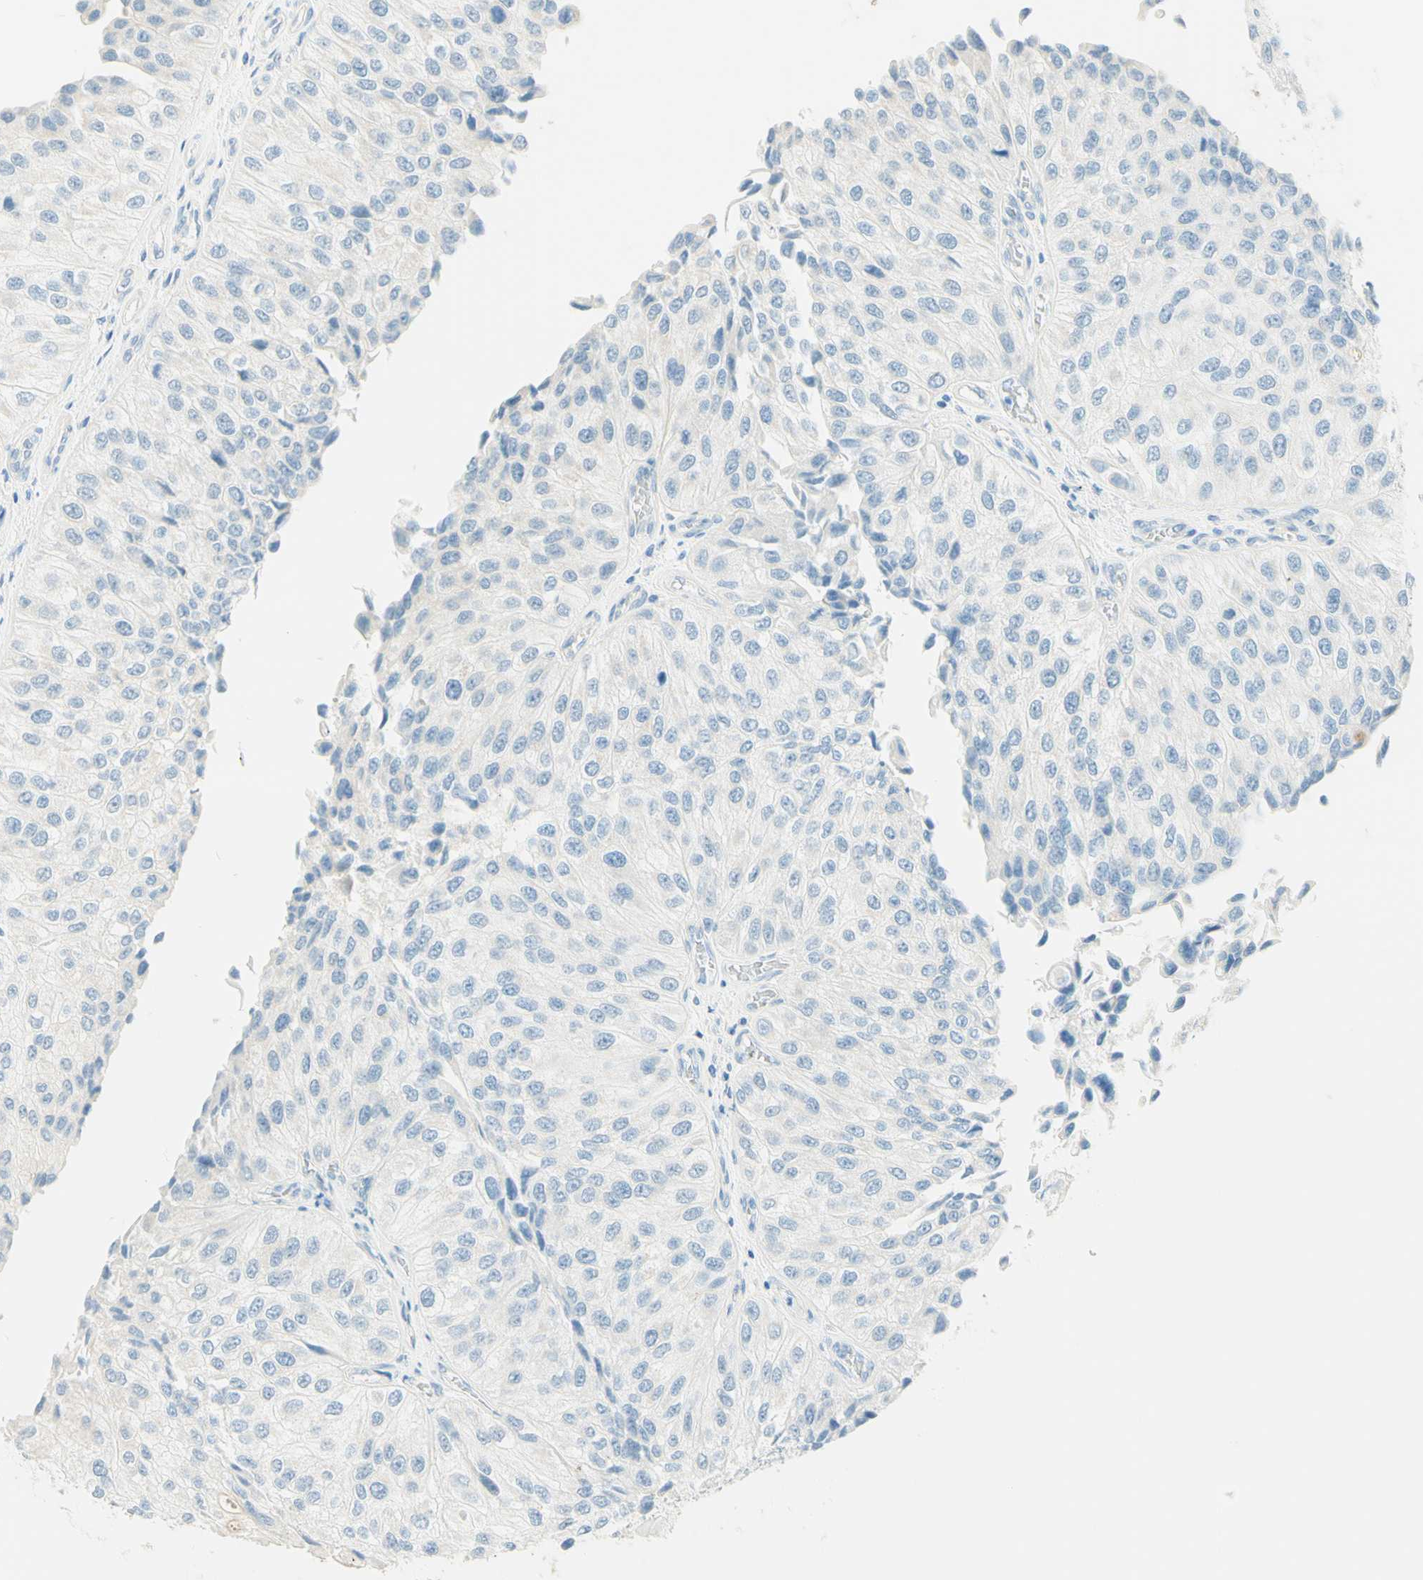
{"staining": {"intensity": "negative", "quantity": "none", "location": "none"}, "tissue": "urothelial cancer", "cell_type": "Tumor cells", "image_type": "cancer", "snomed": [{"axis": "morphology", "description": "Urothelial carcinoma, High grade"}, {"axis": "topography", "description": "Kidney"}, {"axis": "topography", "description": "Urinary bladder"}], "caption": "Protein analysis of urothelial cancer reveals no significant staining in tumor cells.", "gene": "TMEM132D", "patient": {"sex": "male", "age": 77}}